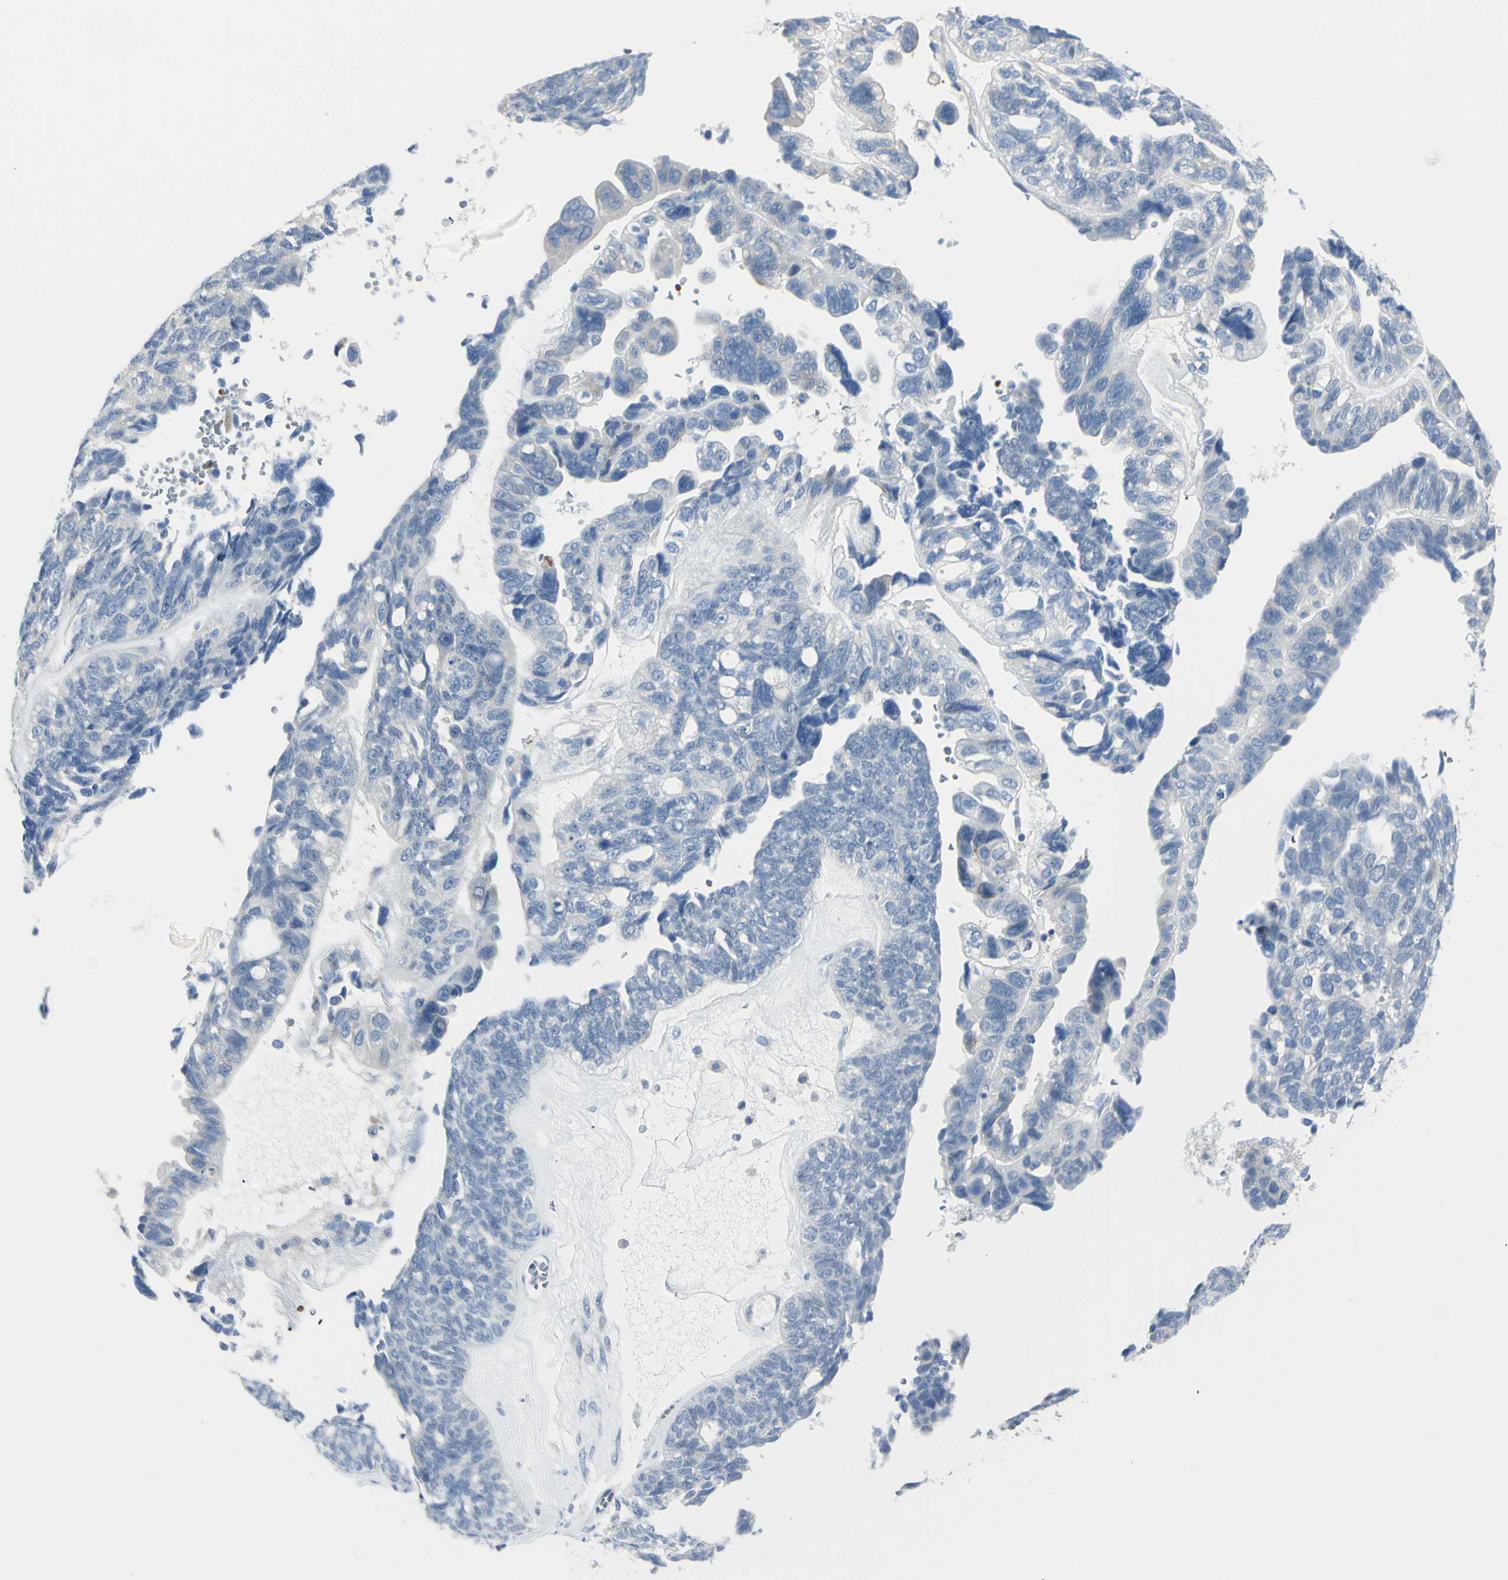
{"staining": {"intensity": "negative", "quantity": "none", "location": "none"}, "tissue": "ovarian cancer", "cell_type": "Tumor cells", "image_type": "cancer", "snomed": [{"axis": "morphology", "description": "Cystadenocarcinoma, serous, NOS"}, {"axis": "topography", "description": "Ovary"}], "caption": "DAB immunohistochemical staining of human ovarian cancer displays no significant staining in tumor cells.", "gene": "NCBP2L", "patient": {"sex": "female", "age": 79}}